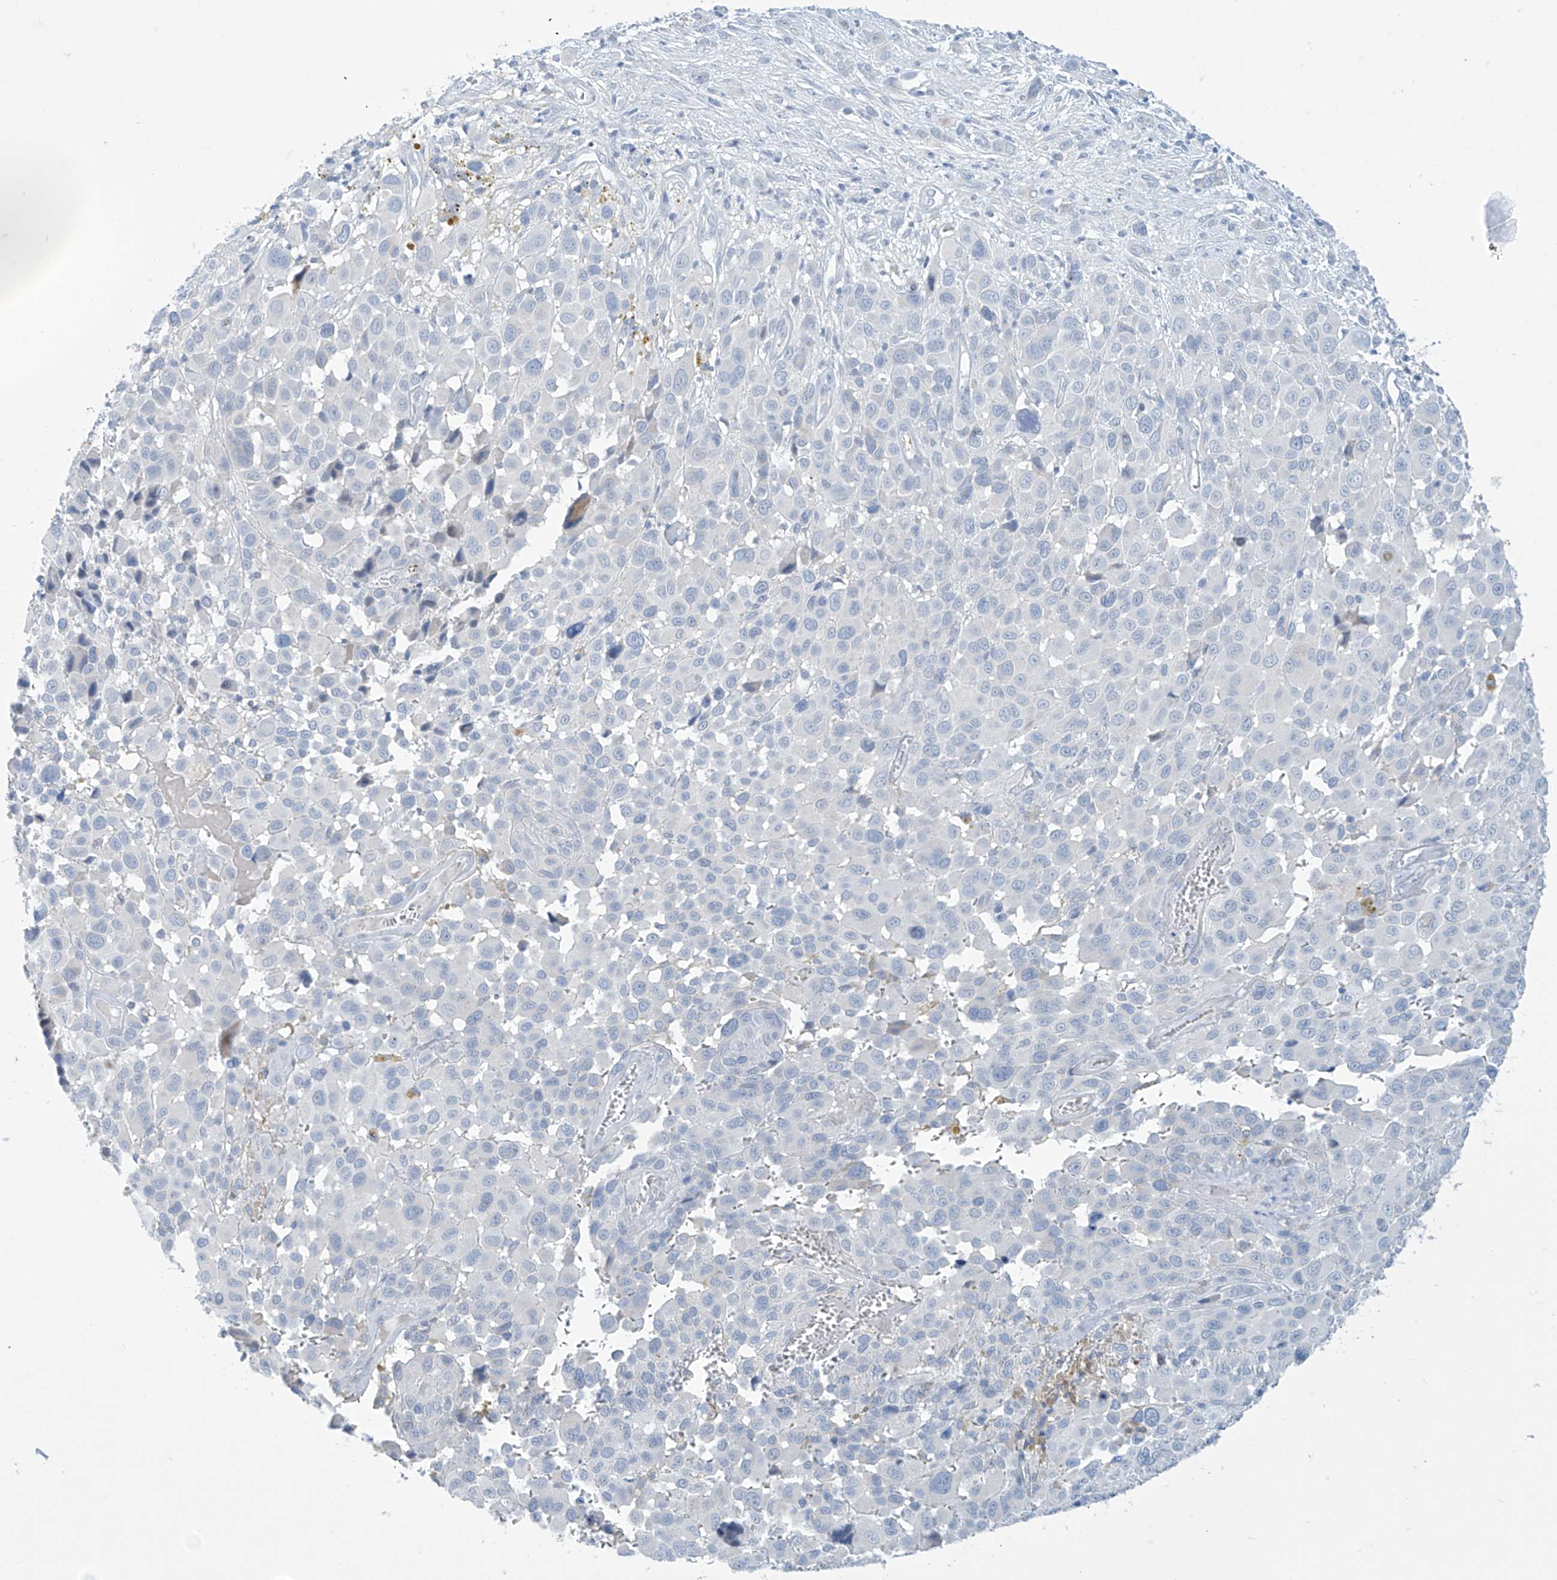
{"staining": {"intensity": "negative", "quantity": "none", "location": "none"}, "tissue": "melanoma", "cell_type": "Tumor cells", "image_type": "cancer", "snomed": [{"axis": "morphology", "description": "Malignant melanoma, NOS"}, {"axis": "topography", "description": "Skin of trunk"}], "caption": "A micrograph of human malignant melanoma is negative for staining in tumor cells.", "gene": "SLC35A5", "patient": {"sex": "male", "age": 71}}